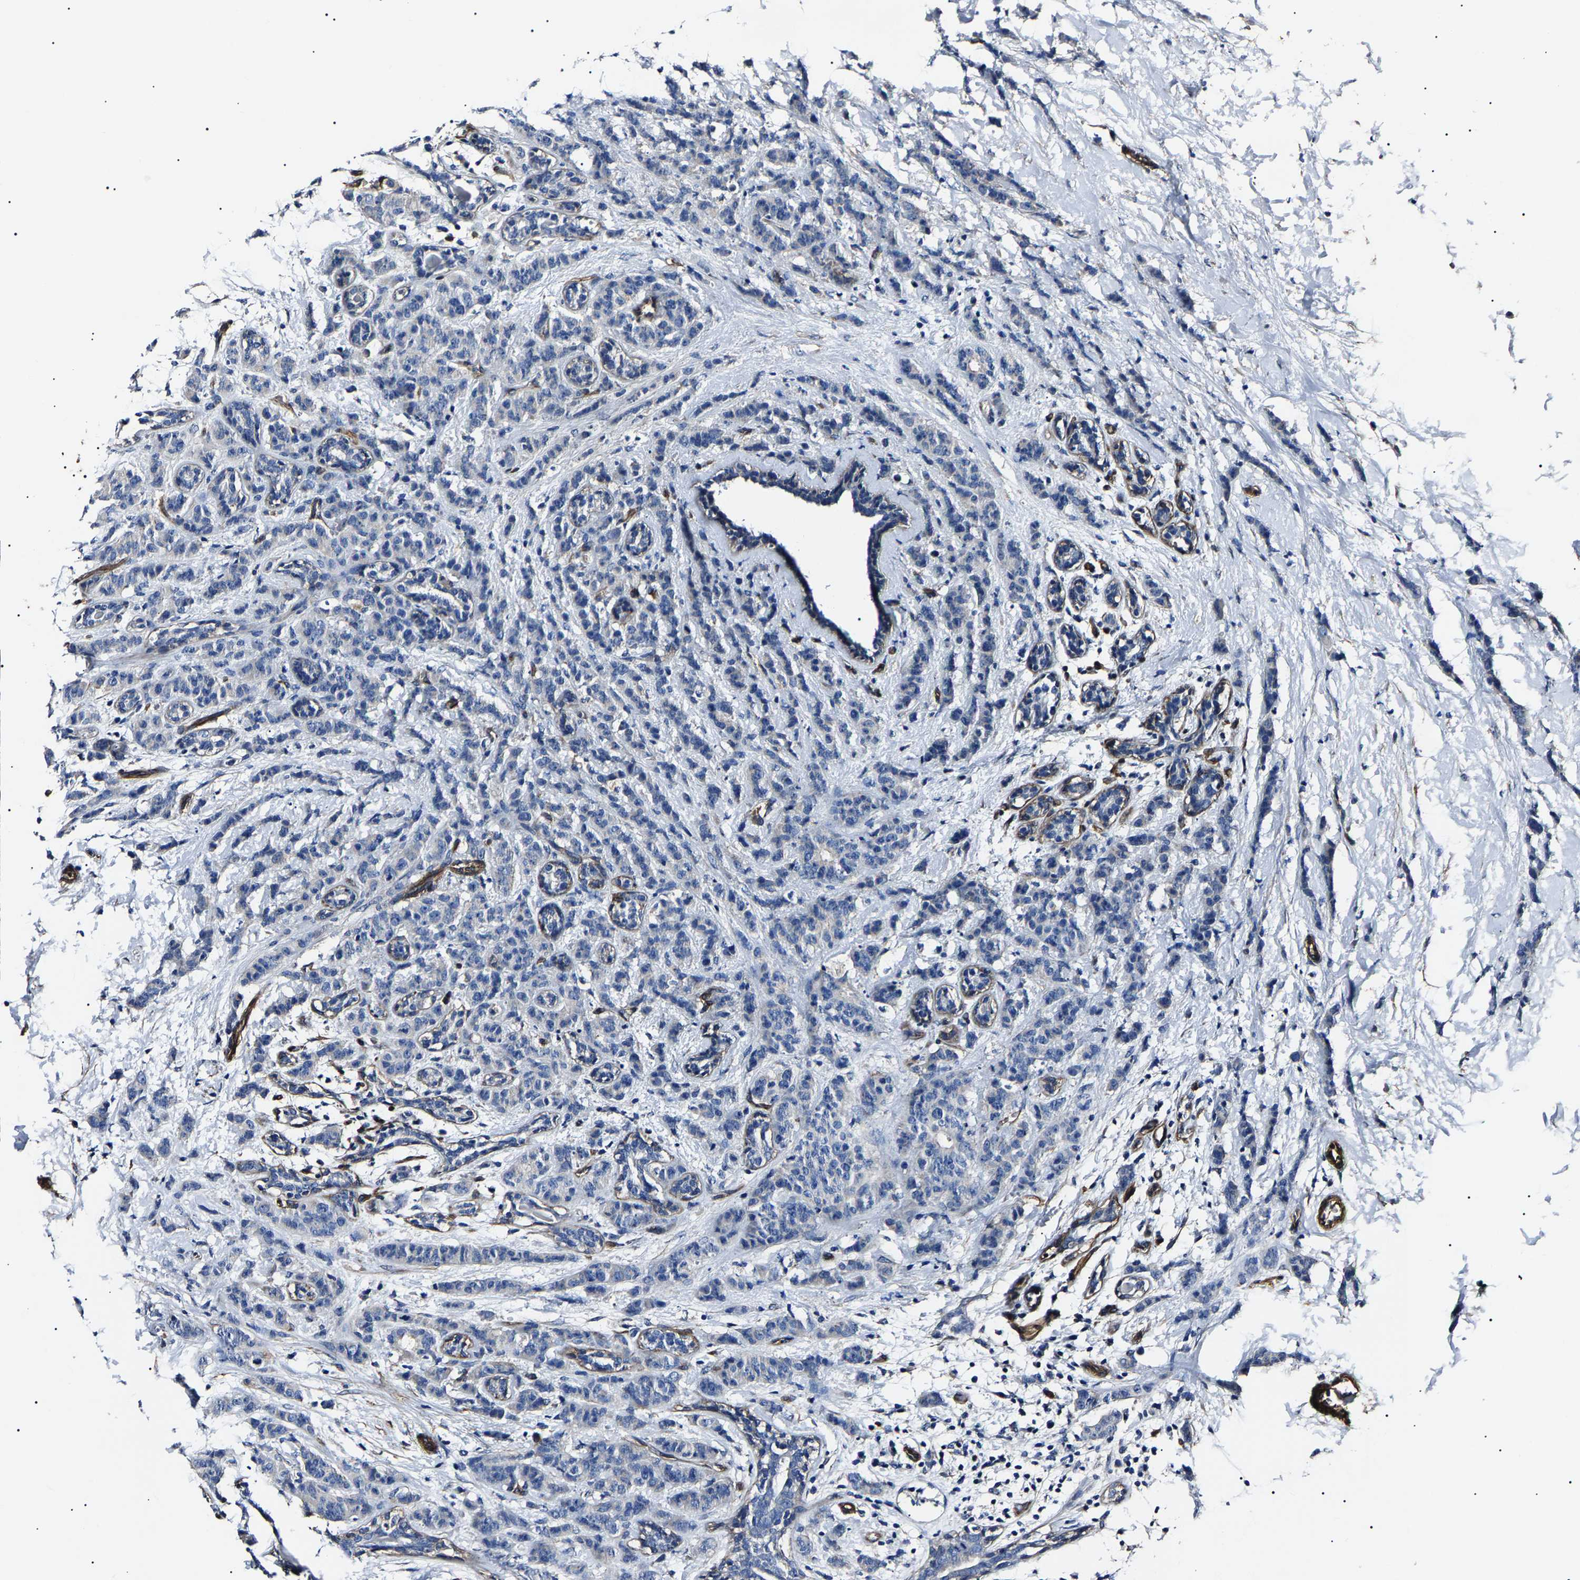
{"staining": {"intensity": "negative", "quantity": "none", "location": "none"}, "tissue": "breast cancer", "cell_type": "Tumor cells", "image_type": "cancer", "snomed": [{"axis": "morphology", "description": "Normal tissue, NOS"}, {"axis": "morphology", "description": "Duct carcinoma"}, {"axis": "topography", "description": "Breast"}], "caption": "IHC photomicrograph of neoplastic tissue: human breast cancer (intraductal carcinoma) stained with DAB demonstrates no significant protein expression in tumor cells. Brightfield microscopy of immunohistochemistry (IHC) stained with DAB (3,3'-diaminobenzidine) (brown) and hematoxylin (blue), captured at high magnification.", "gene": "KLHL42", "patient": {"sex": "female", "age": 40}}